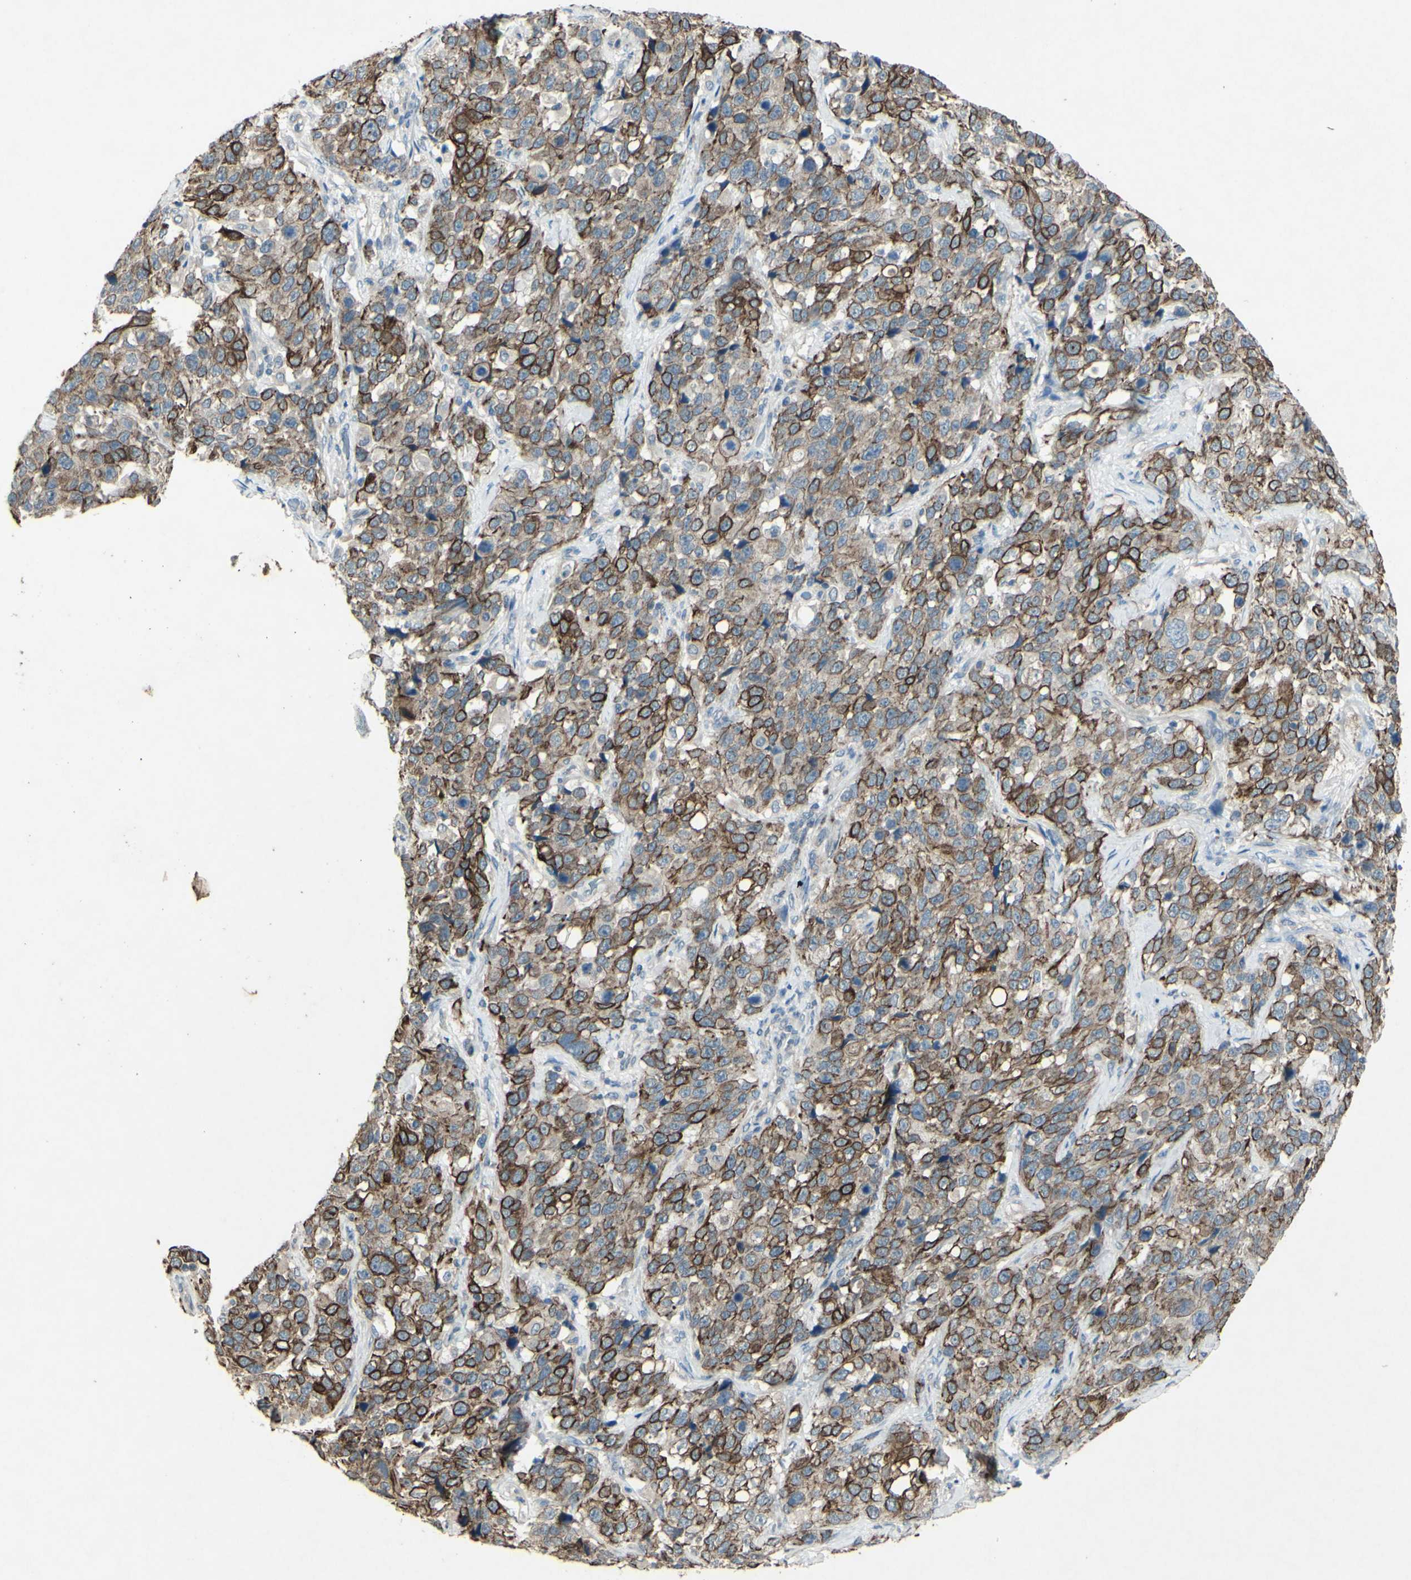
{"staining": {"intensity": "strong", "quantity": "25%-75%", "location": "cytoplasmic/membranous"}, "tissue": "stomach cancer", "cell_type": "Tumor cells", "image_type": "cancer", "snomed": [{"axis": "morphology", "description": "Normal tissue, NOS"}, {"axis": "morphology", "description": "Adenocarcinoma, NOS"}, {"axis": "topography", "description": "Stomach"}], "caption": "Stomach cancer was stained to show a protein in brown. There is high levels of strong cytoplasmic/membranous staining in about 25%-75% of tumor cells. (DAB = brown stain, brightfield microscopy at high magnification).", "gene": "TIMM21", "patient": {"sex": "male", "age": 48}}